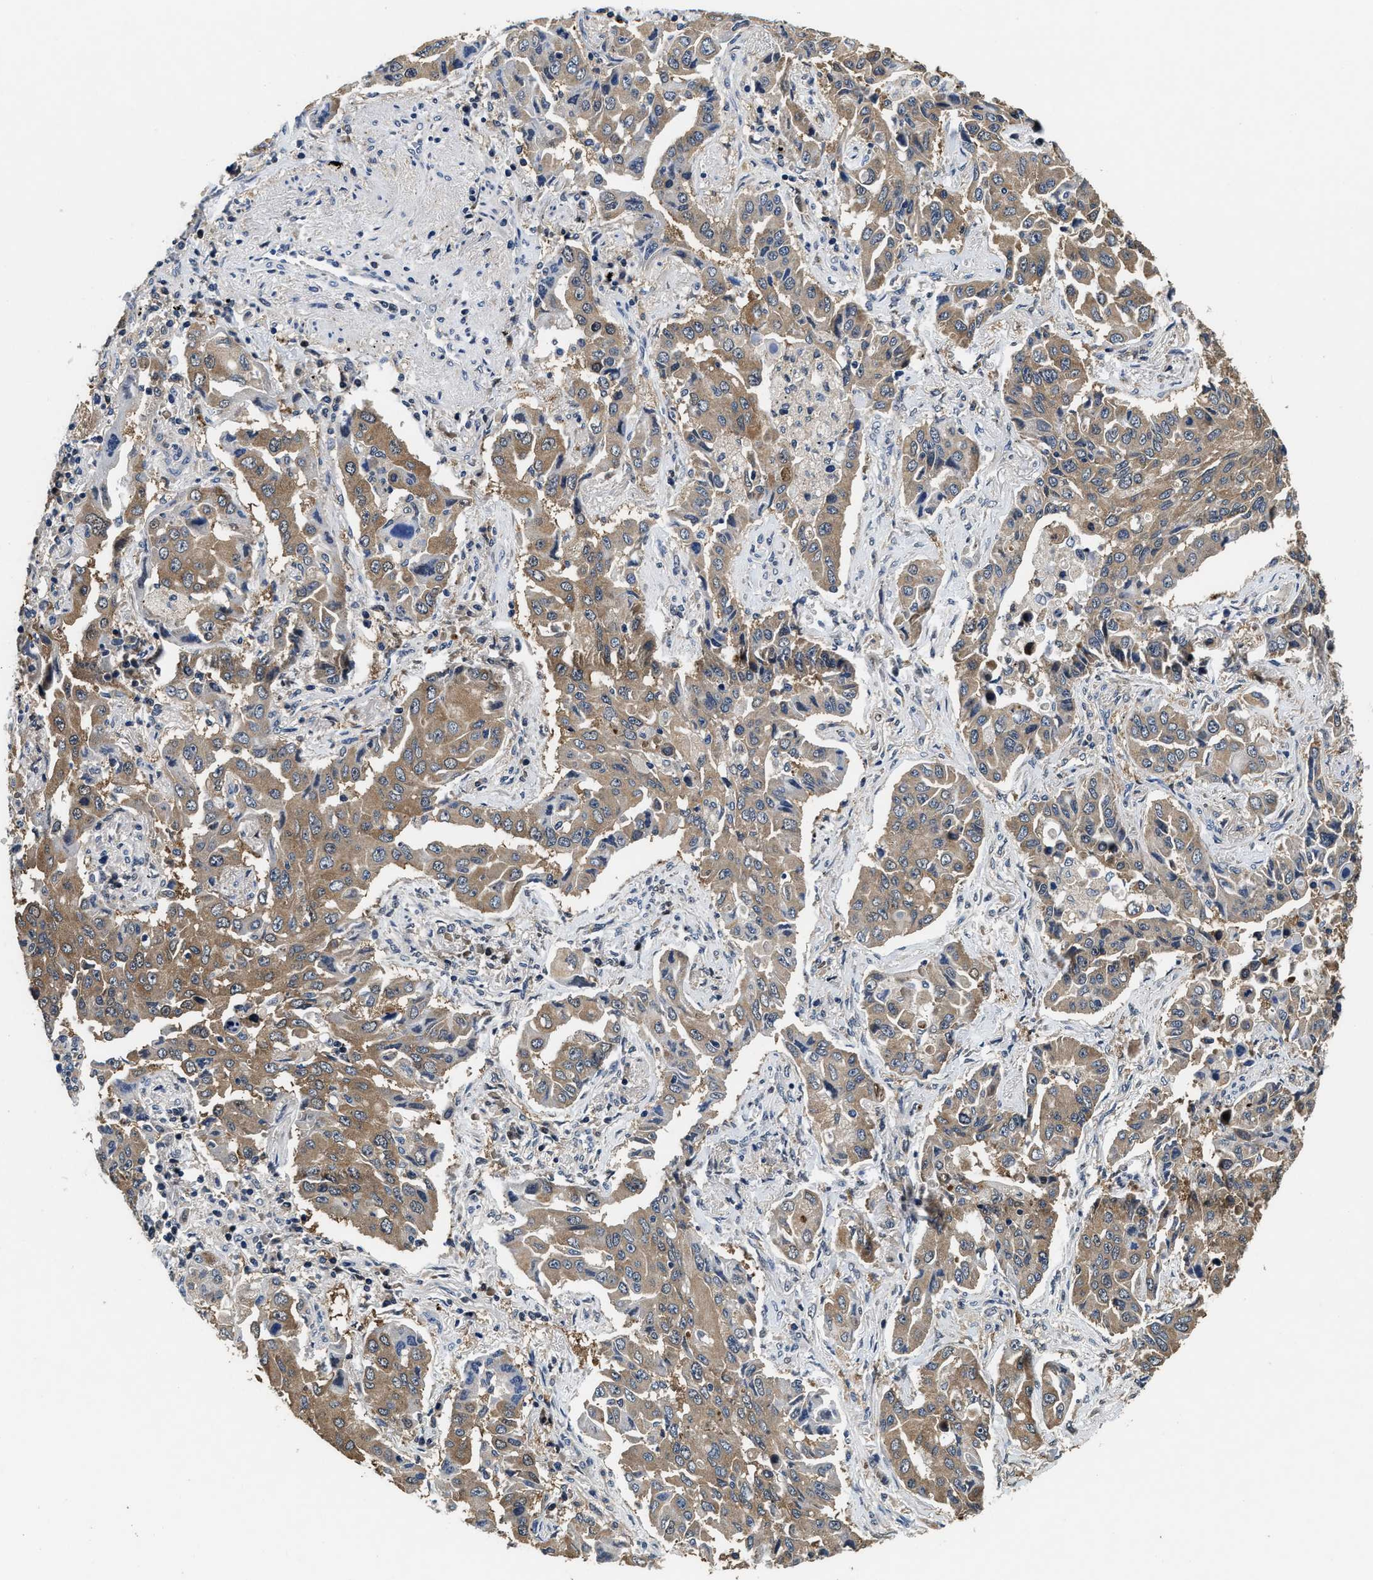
{"staining": {"intensity": "moderate", "quantity": ">75%", "location": "cytoplasmic/membranous"}, "tissue": "lung cancer", "cell_type": "Tumor cells", "image_type": "cancer", "snomed": [{"axis": "morphology", "description": "Adenocarcinoma, NOS"}, {"axis": "topography", "description": "Lung"}], "caption": "Tumor cells show moderate cytoplasmic/membranous staining in approximately >75% of cells in lung cancer (adenocarcinoma).", "gene": "PHPT1", "patient": {"sex": "female", "age": 65}}